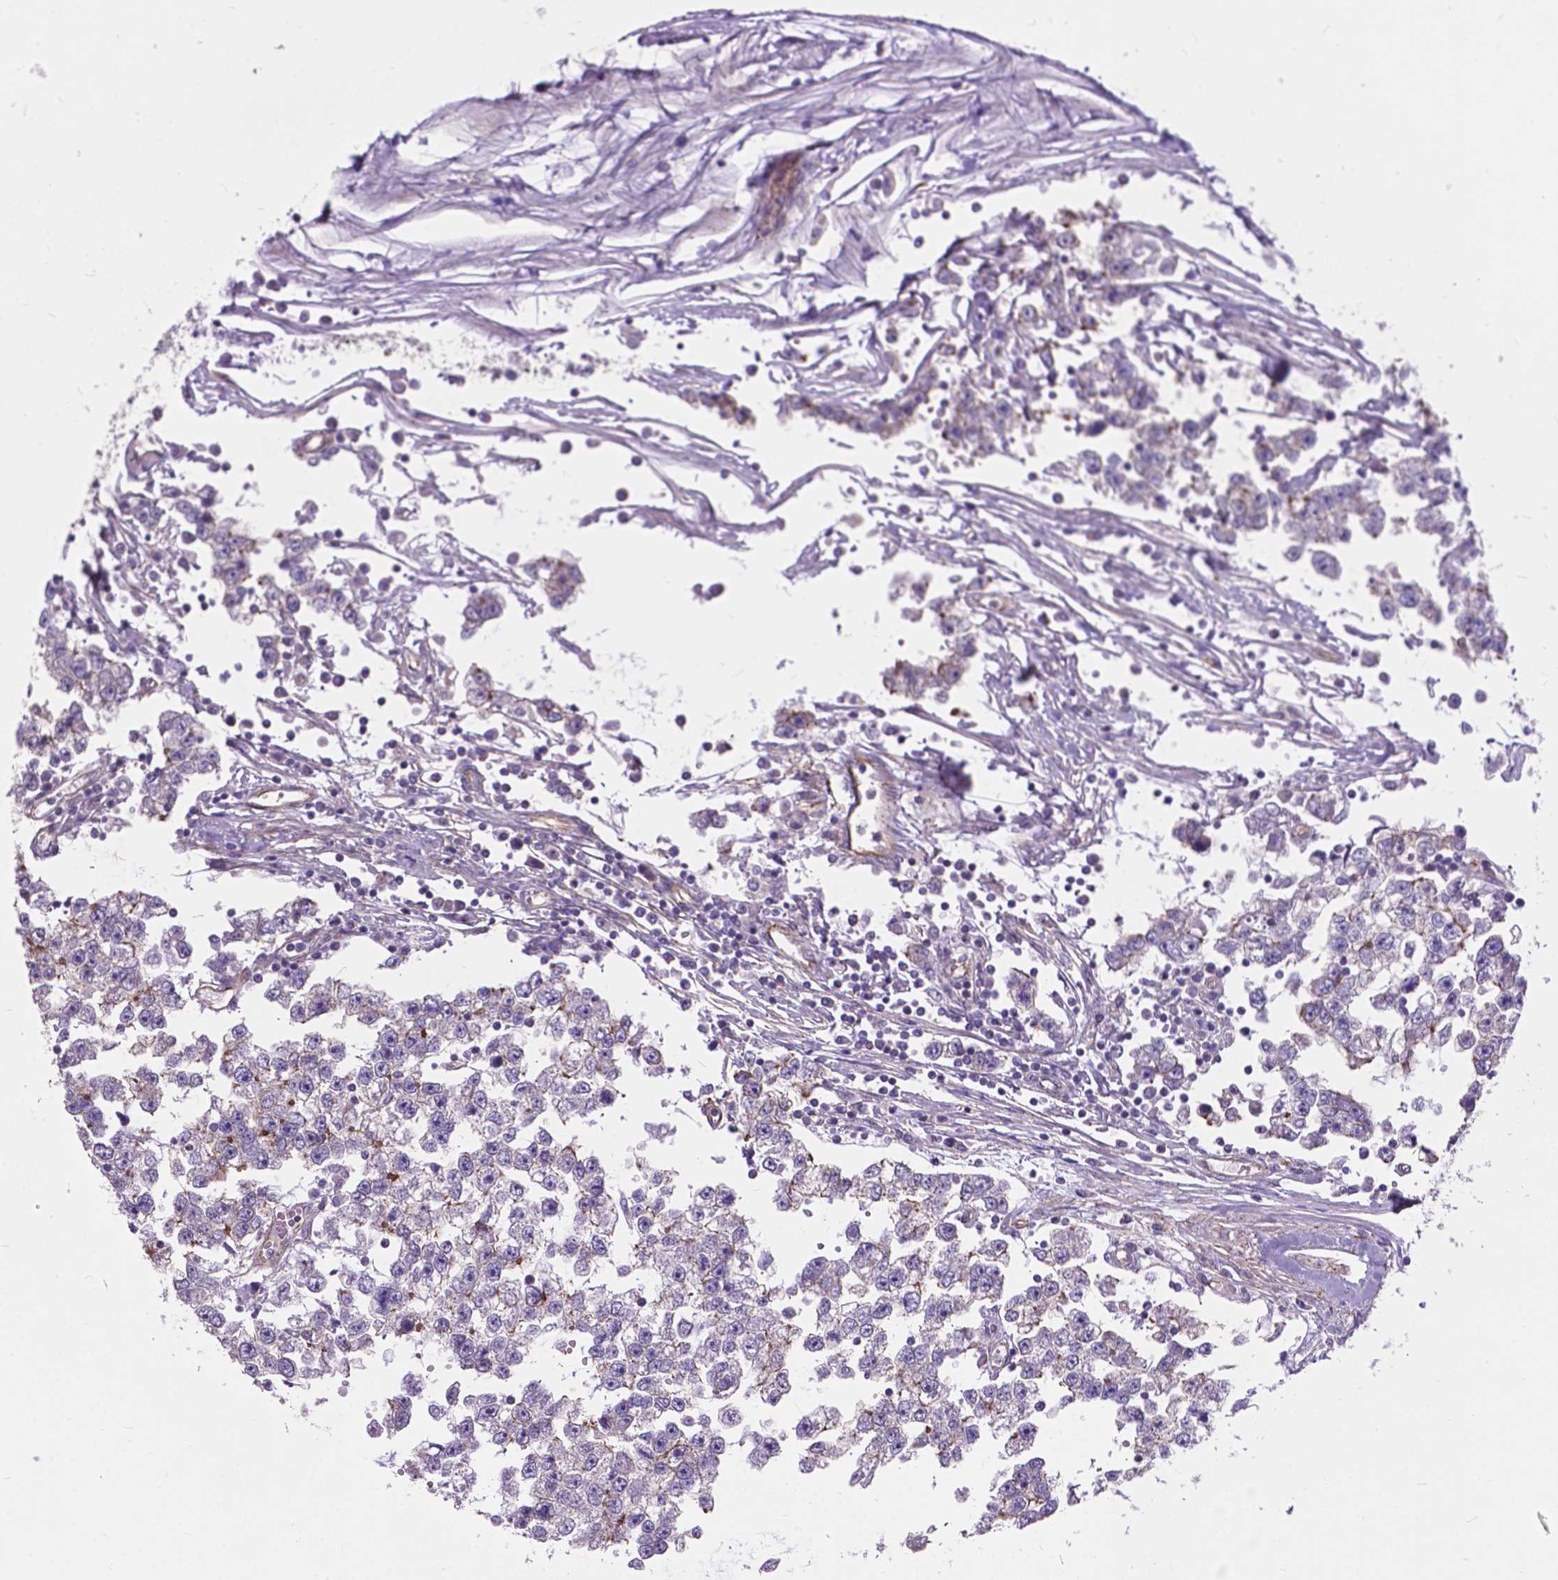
{"staining": {"intensity": "weak", "quantity": "<25%", "location": "cytoplasmic/membranous"}, "tissue": "testis cancer", "cell_type": "Tumor cells", "image_type": "cancer", "snomed": [{"axis": "morphology", "description": "Seminoma, NOS"}, {"axis": "topography", "description": "Testis"}], "caption": "Tumor cells are negative for protein expression in human testis seminoma.", "gene": "FLT4", "patient": {"sex": "male", "age": 34}}